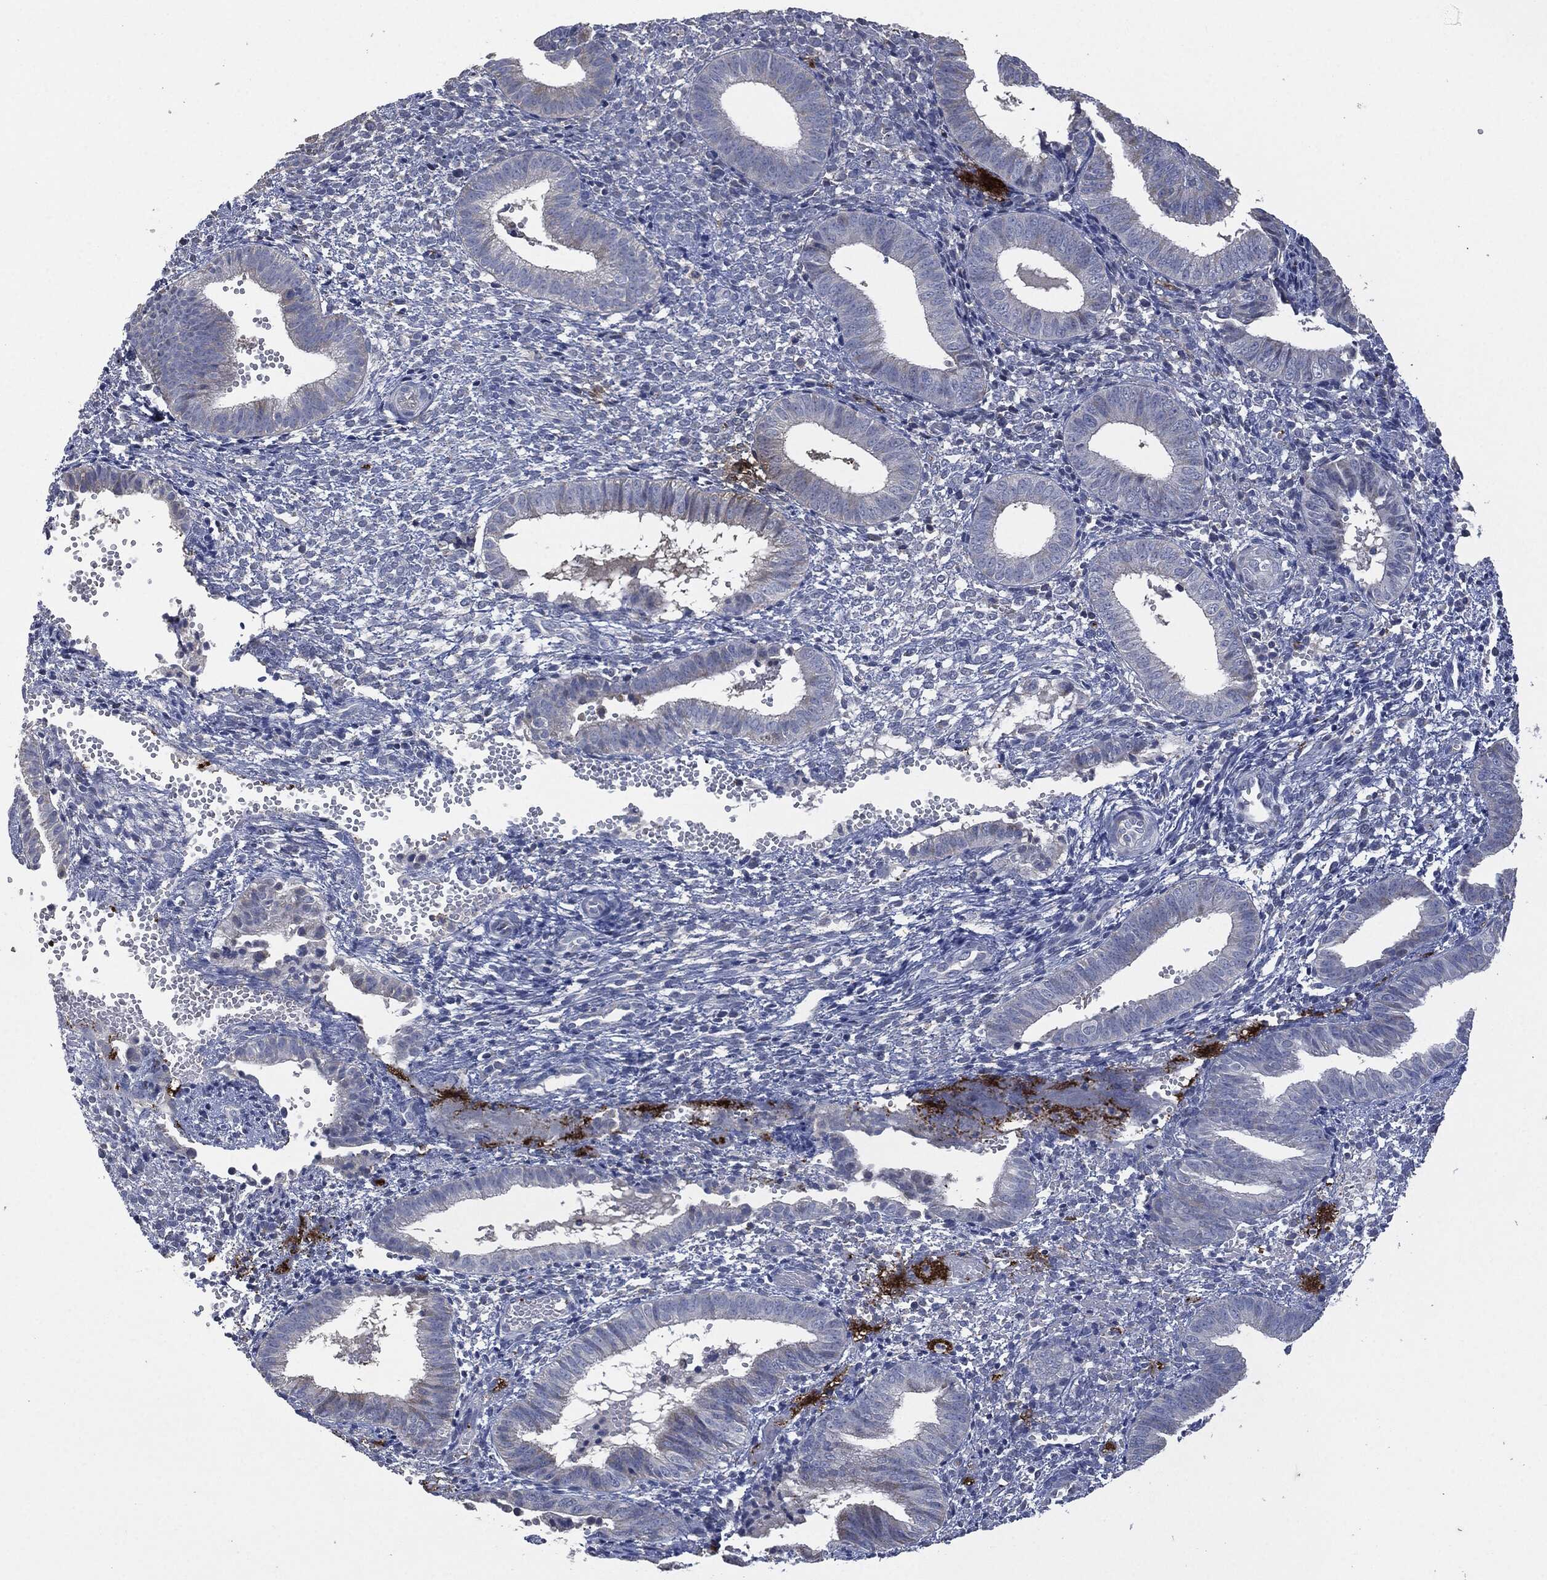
{"staining": {"intensity": "negative", "quantity": "none", "location": "none"}, "tissue": "endometrium", "cell_type": "Cells in endometrial stroma", "image_type": "normal", "snomed": [{"axis": "morphology", "description": "Normal tissue, NOS"}, {"axis": "topography", "description": "Endometrium"}], "caption": "High magnification brightfield microscopy of unremarkable endometrium stained with DAB (brown) and counterstained with hematoxylin (blue): cells in endometrial stroma show no significant staining. (Brightfield microscopy of DAB immunohistochemistry (IHC) at high magnification).", "gene": "CD33", "patient": {"sex": "female", "age": 42}}